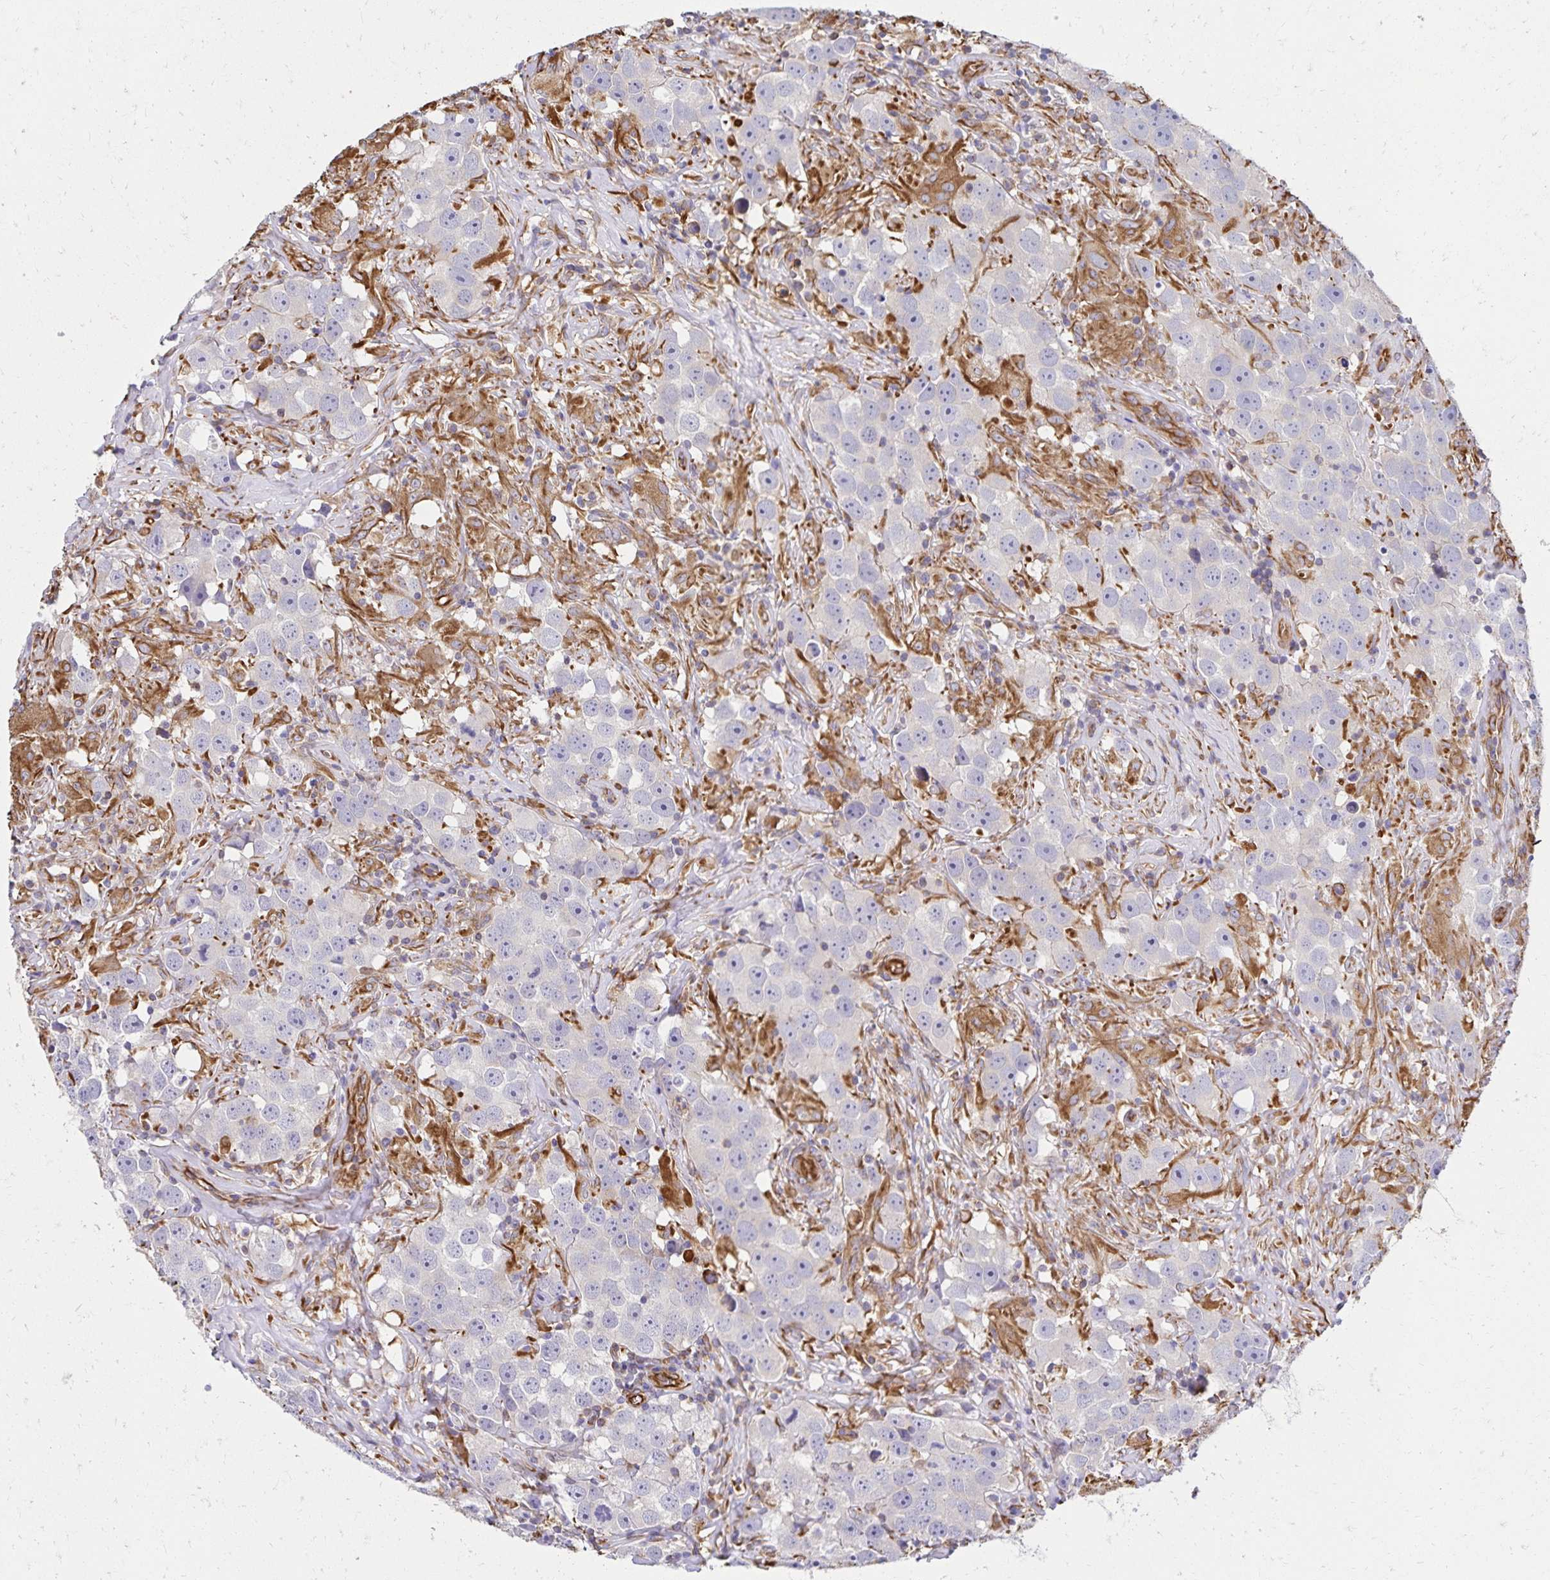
{"staining": {"intensity": "negative", "quantity": "none", "location": "none"}, "tissue": "testis cancer", "cell_type": "Tumor cells", "image_type": "cancer", "snomed": [{"axis": "morphology", "description": "Seminoma, NOS"}, {"axis": "topography", "description": "Testis"}], "caption": "Immunohistochemical staining of human testis seminoma reveals no significant expression in tumor cells.", "gene": "TRPV6", "patient": {"sex": "male", "age": 49}}